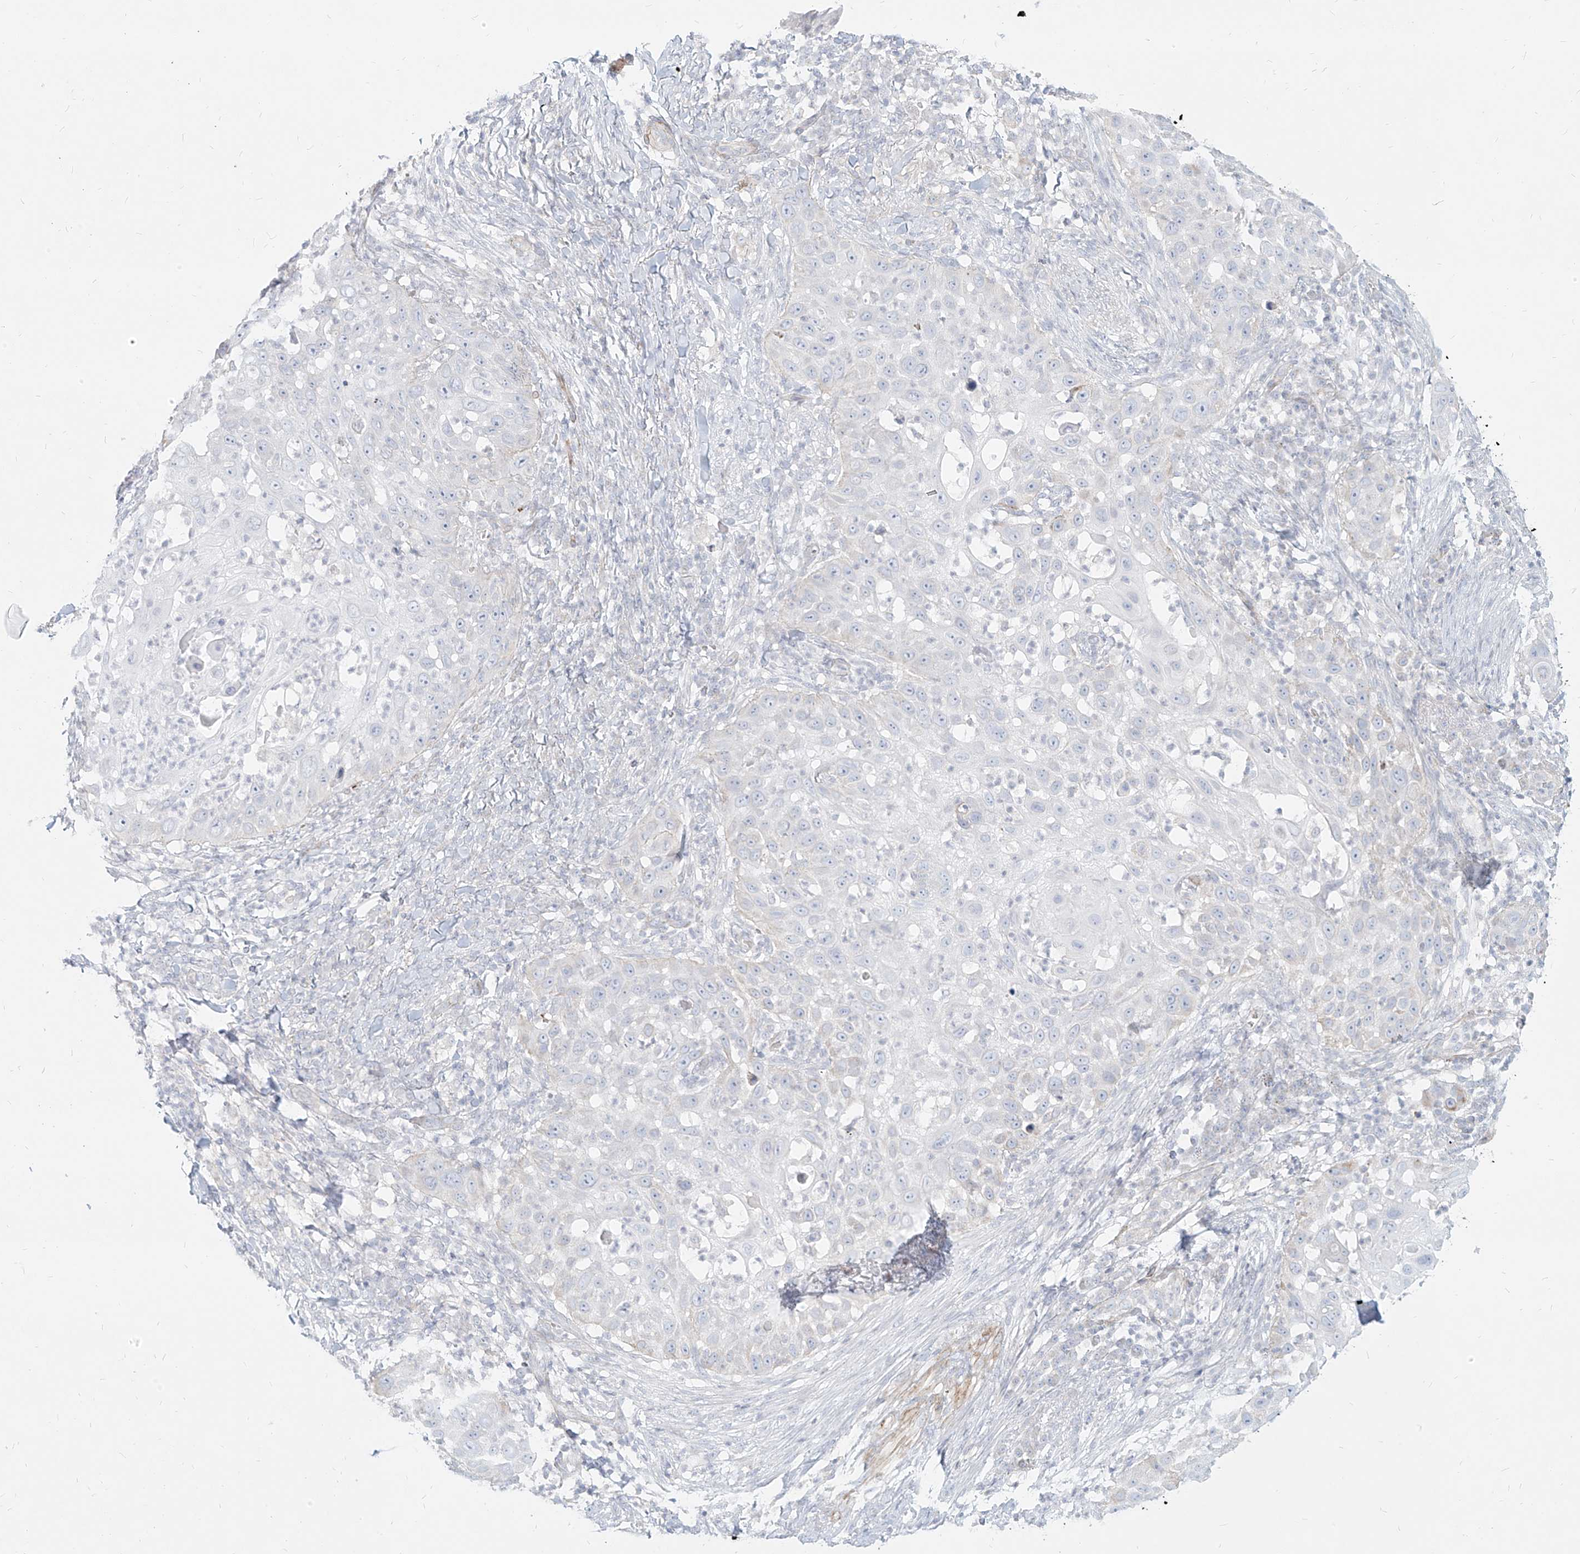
{"staining": {"intensity": "negative", "quantity": "none", "location": "none"}, "tissue": "skin cancer", "cell_type": "Tumor cells", "image_type": "cancer", "snomed": [{"axis": "morphology", "description": "Squamous cell carcinoma, NOS"}, {"axis": "topography", "description": "Skin"}], "caption": "Image shows no significant protein positivity in tumor cells of skin cancer.", "gene": "ITPKB", "patient": {"sex": "female", "age": 44}}